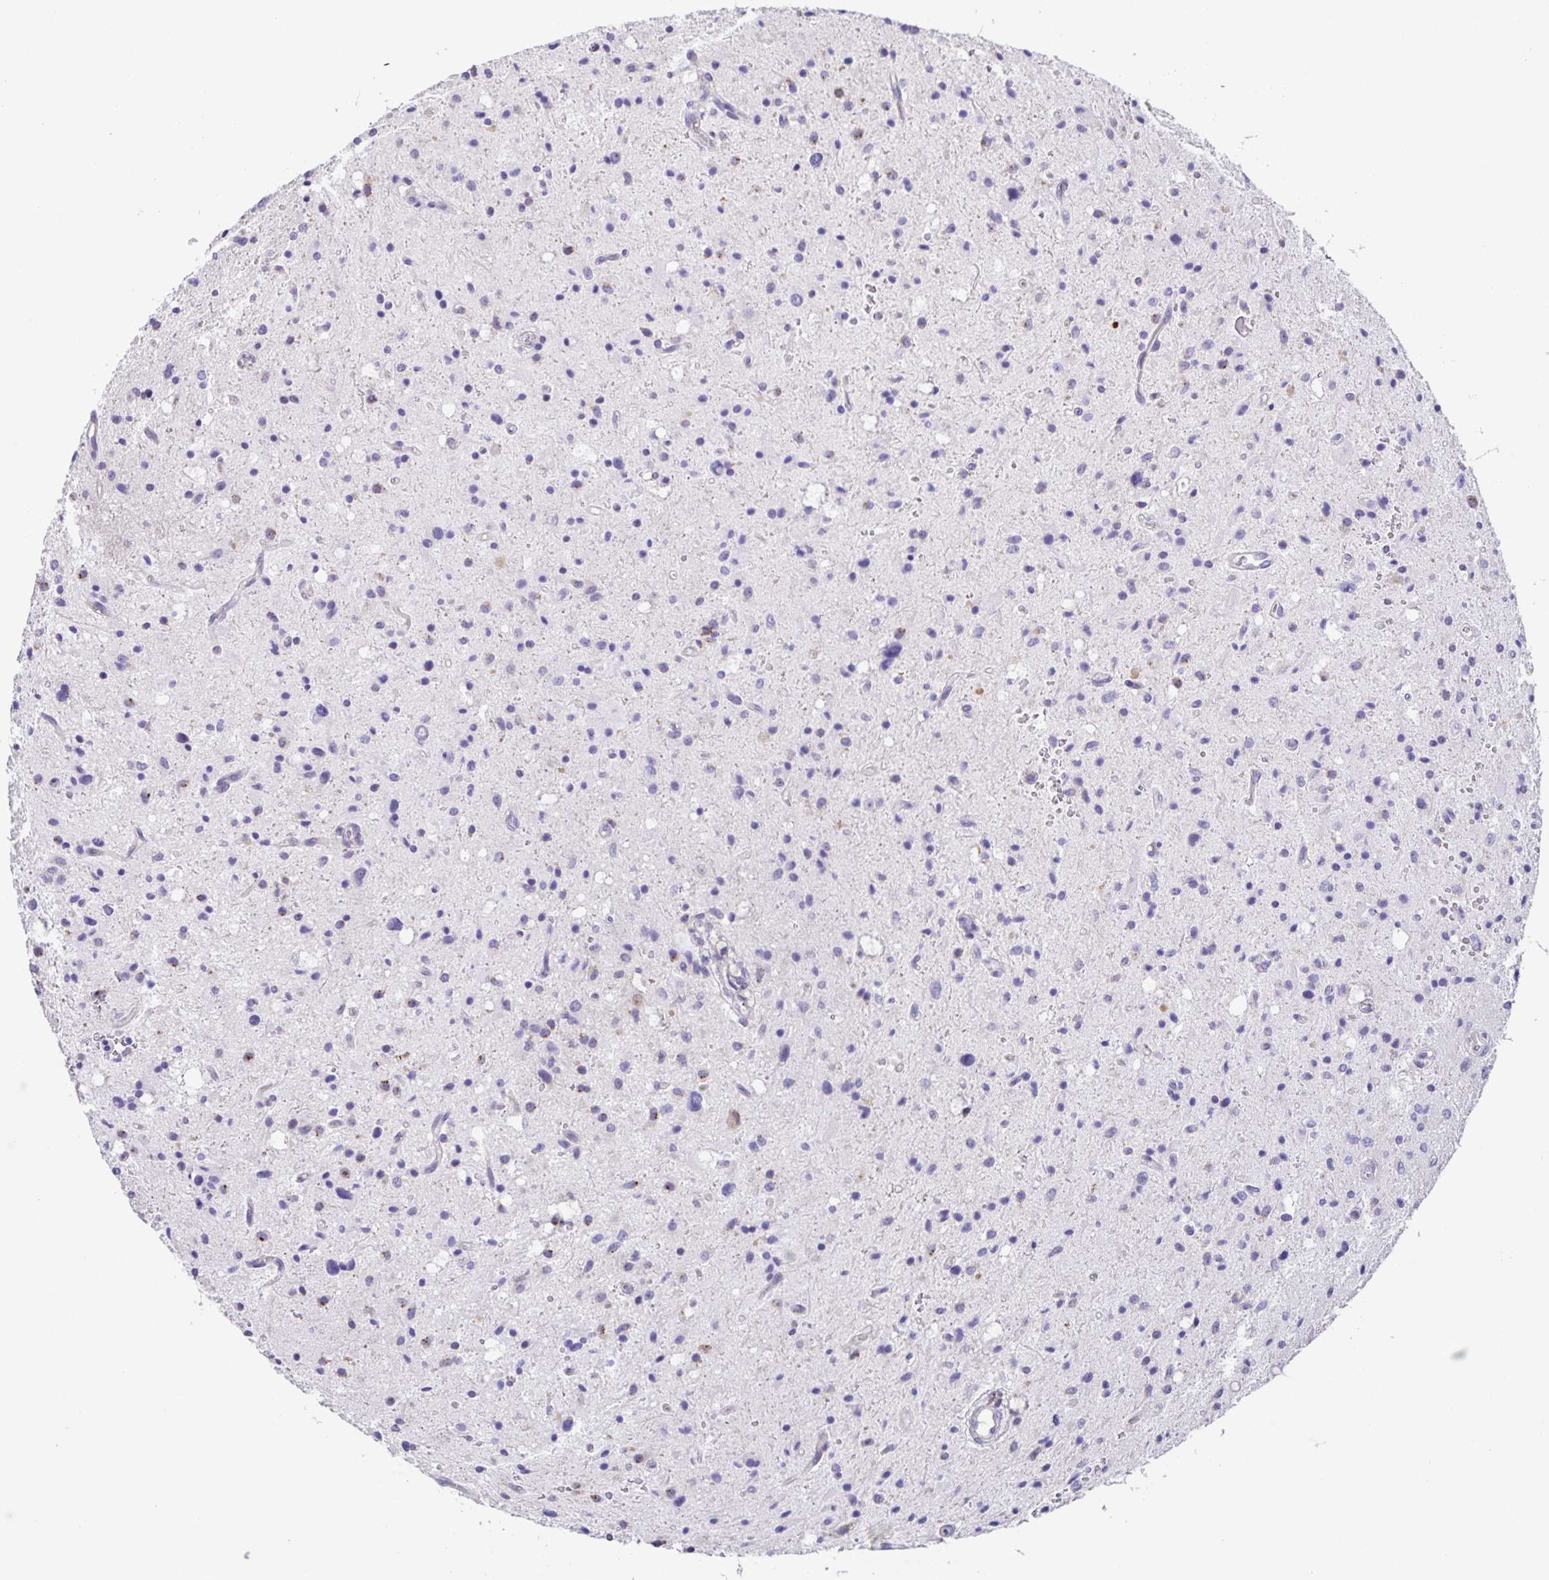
{"staining": {"intensity": "negative", "quantity": "none", "location": "none"}, "tissue": "glioma", "cell_type": "Tumor cells", "image_type": "cancer", "snomed": [{"axis": "morphology", "description": "Glioma, malignant, Low grade"}, {"axis": "topography", "description": "Brain"}], "caption": "Low-grade glioma (malignant) was stained to show a protein in brown. There is no significant positivity in tumor cells.", "gene": "PRR36", "patient": {"sex": "female", "age": 58}}